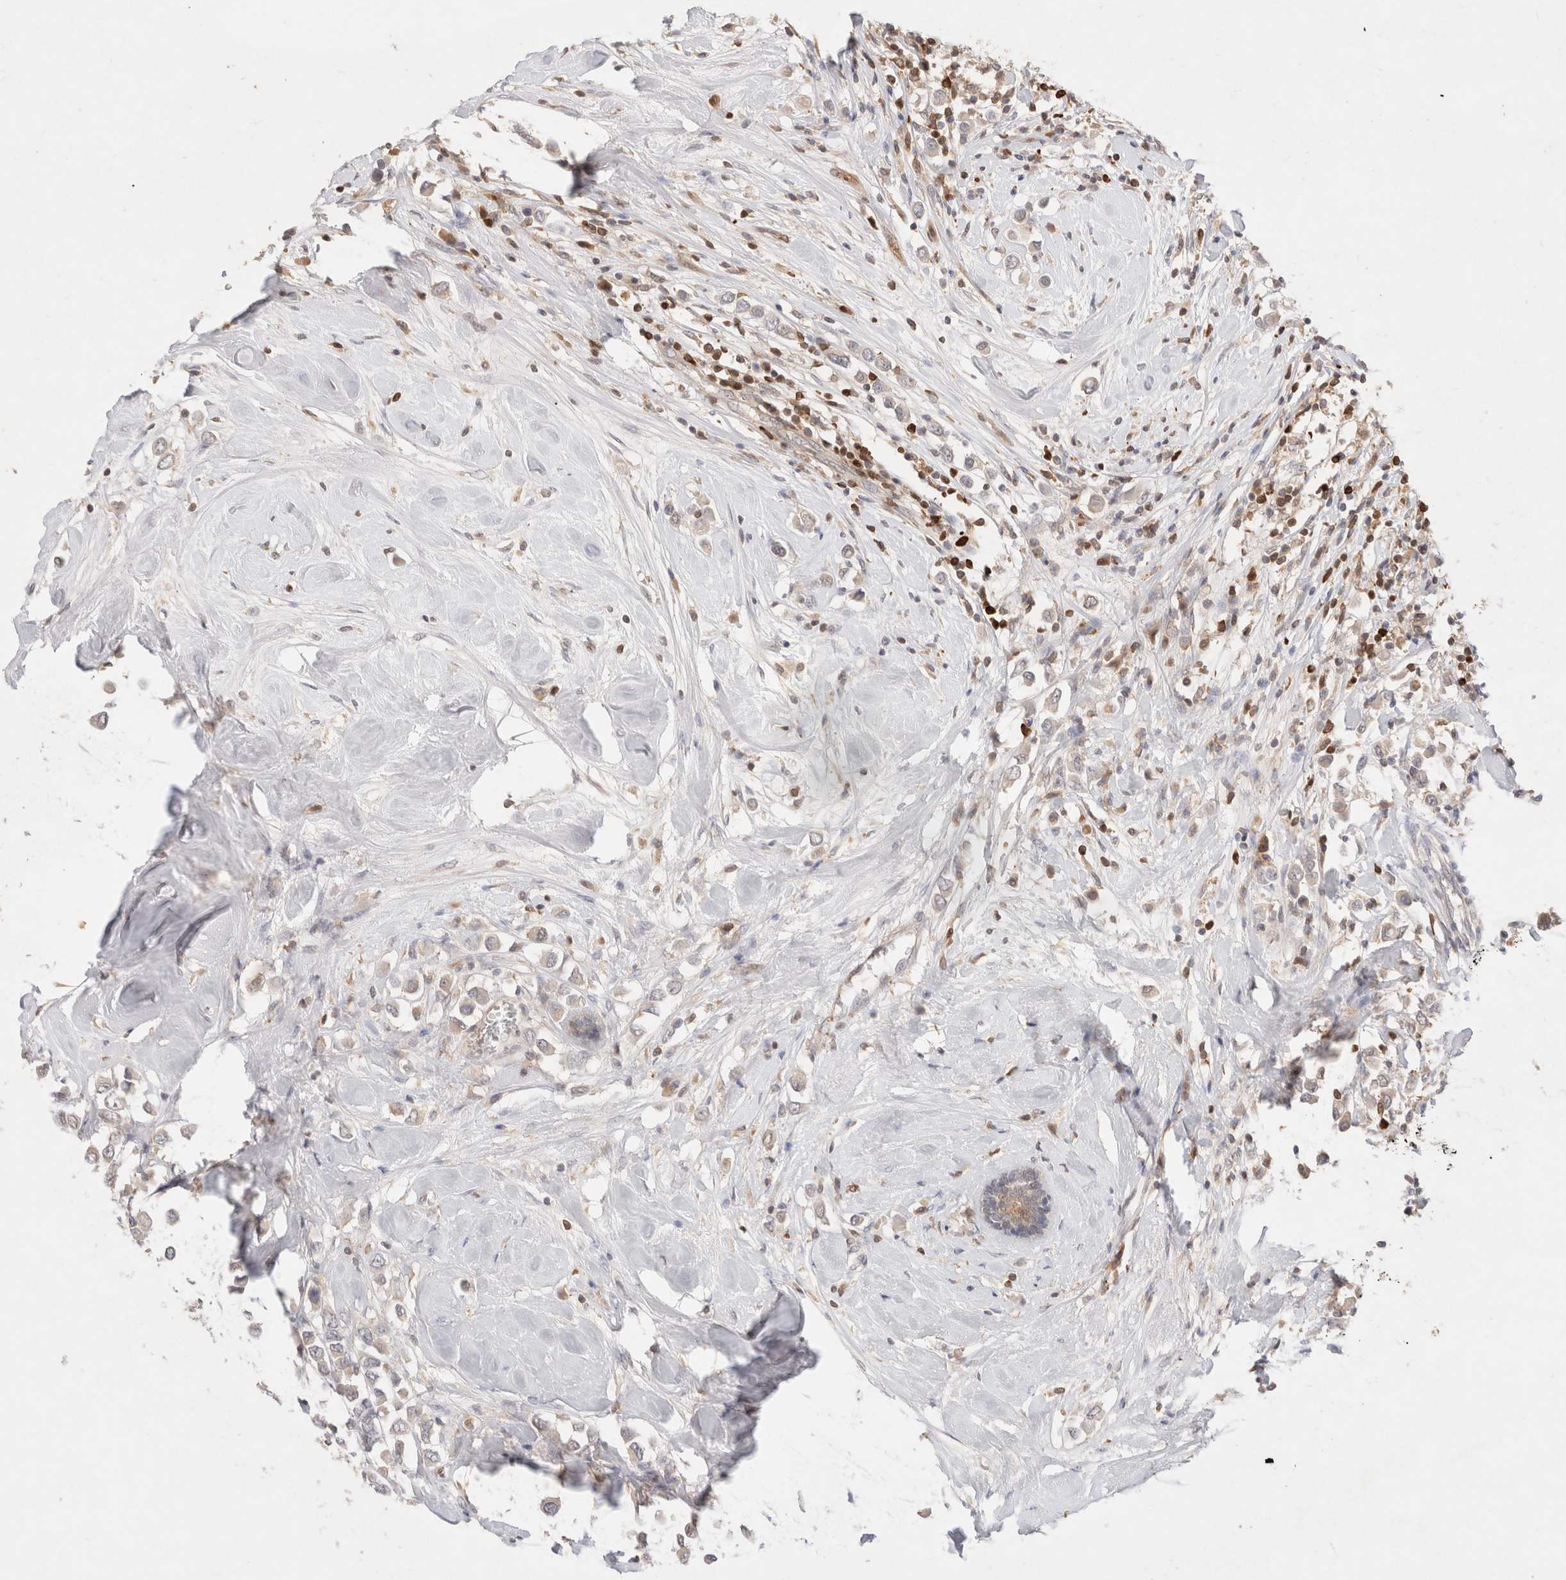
{"staining": {"intensity": "negative", "quantity": "none", "location": "none"}, "tissue": "breast cancer", "cell_type": "Tumor cells", "image_type": "cancer", "snomed": [{"axis": "morphology", "description": "Duct carcinoma"}, {"axis": "topography", "description": "Breast"}], "caption": "IHC of human breast intraductal carcinoma displays no staining in tumor cells.", "gene": "STARD10", "patient": {"sex": "female", "age": 61}}